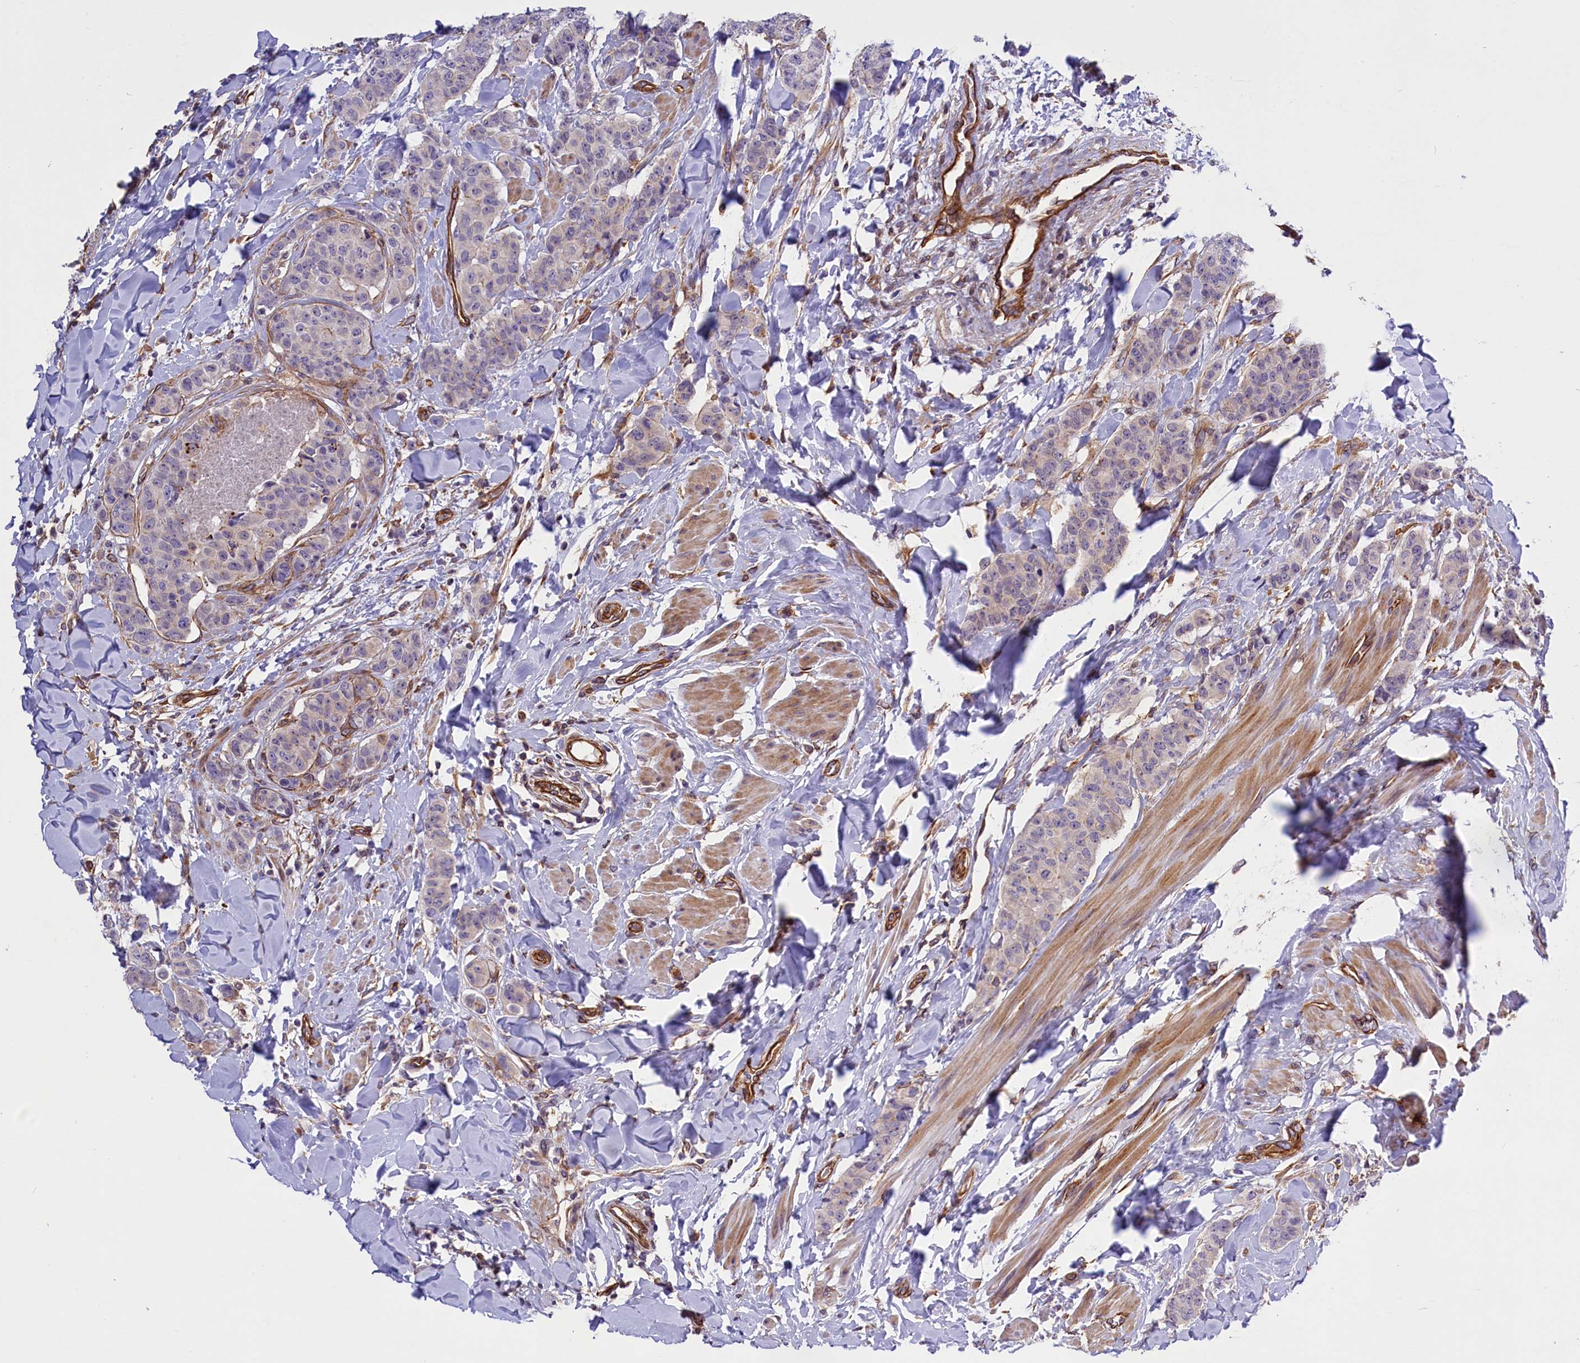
{"staining": {"intensity": "weak", "quantity": "<25%", "location": "cytoplasmic/membranous"}, "tissue": "breast cancer", "cell_type": "Tumor cells", "image_type": "cancer", "snomed": [{"axis": "morphology", "description": "Duct carcinoma"}, {"axis": "topography", "description": "Breast"}], "caption": "Protein analysis of intraductal carcinoma (breast) displays no significant expression in tumor cells. (DAB (3,3'-diaminobenzidine) immunohistochemistry, high magnification).", "gene": "MED20", "patient": {"sex": "female", "age": 40}}